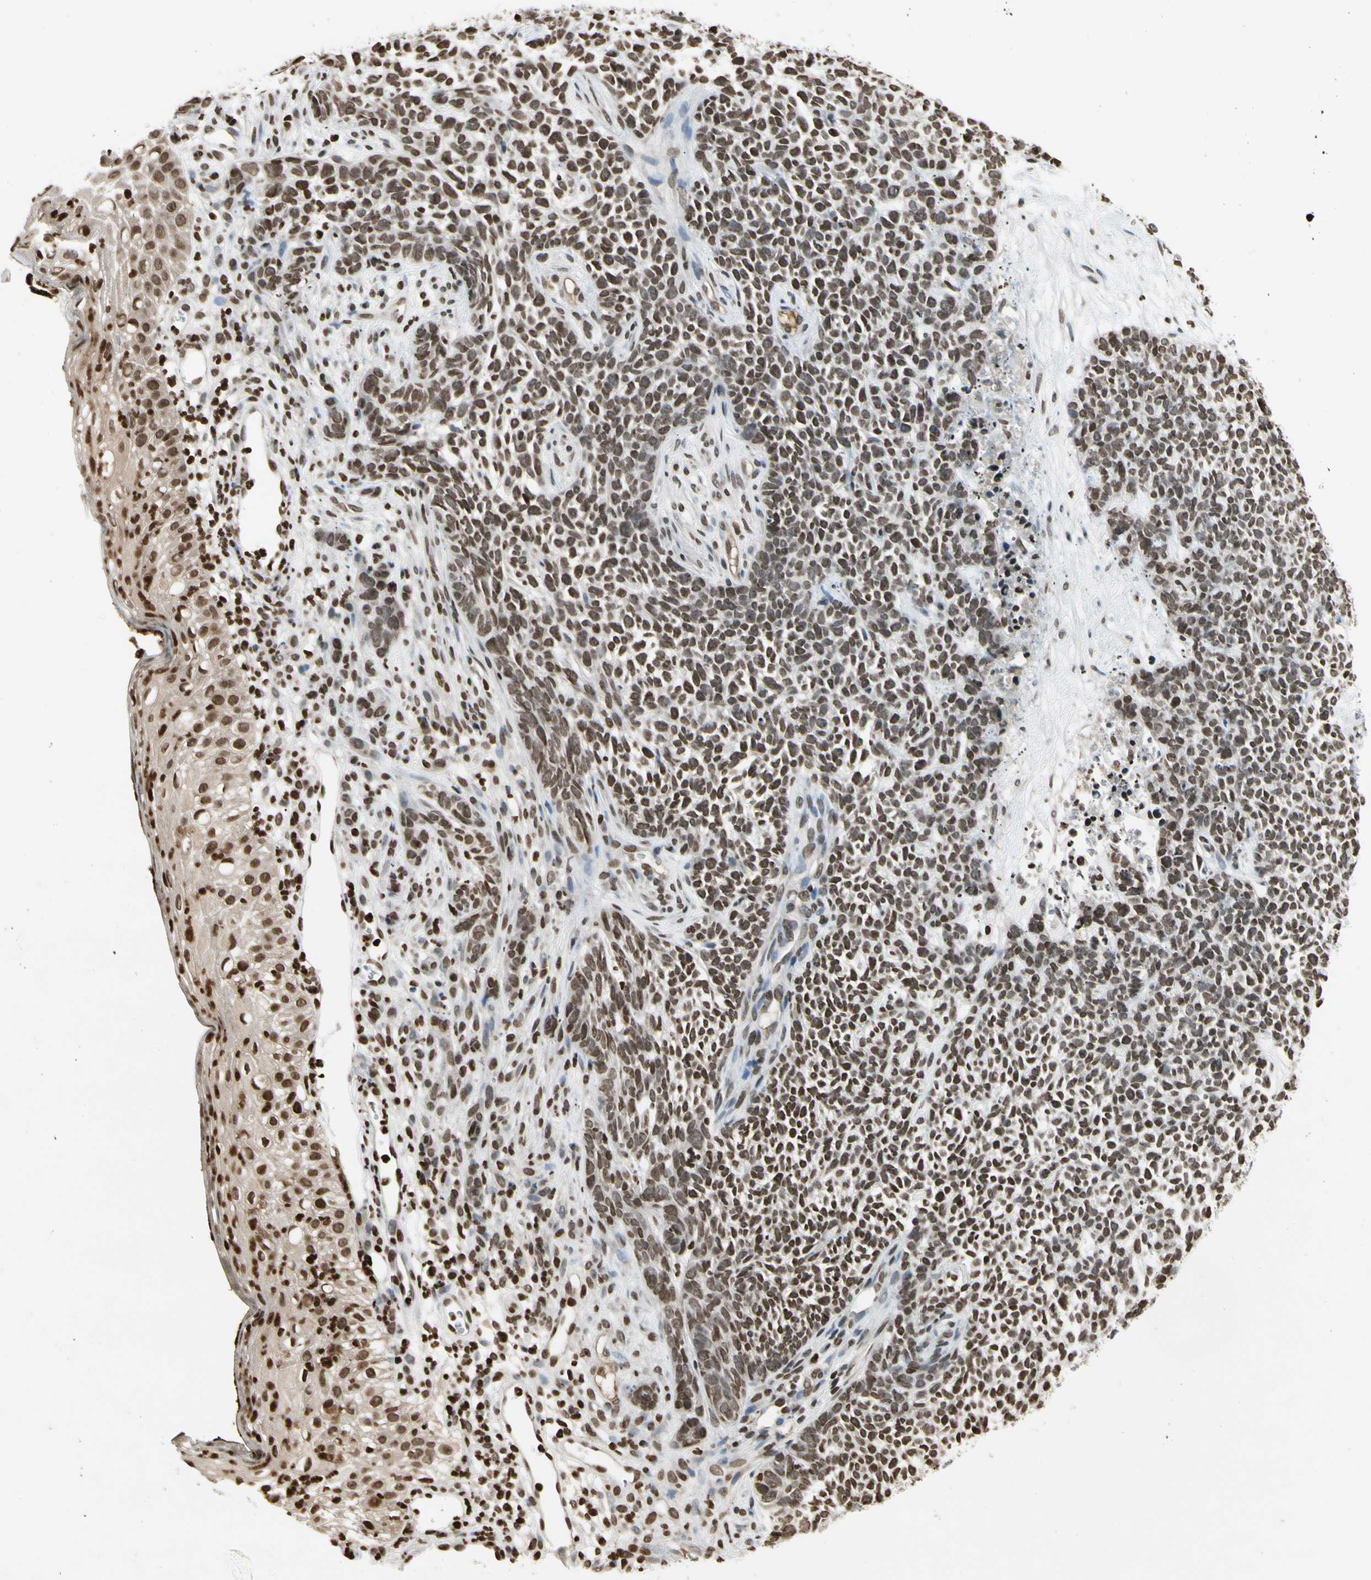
{"staining": {"intensity": "moderate", "quantity": "25%-75%", "location": "nuclear"}, "tissue": "skin cancer", "cell_type": "Tumor cells", "image_type": "cancer", "snomed": [{"axis": "morphology", "description": "Basal cell carcinoma"}, {"axis": "topography", "description": "Skin"}], "caption": "Tumor cells demonstrate medium levels of moderate nuclear expression in approximately 25%-75% of cells in skin basal cell carcinoma.", "gene": "RORA", "patient": {"sex": "female", "age": 84}}